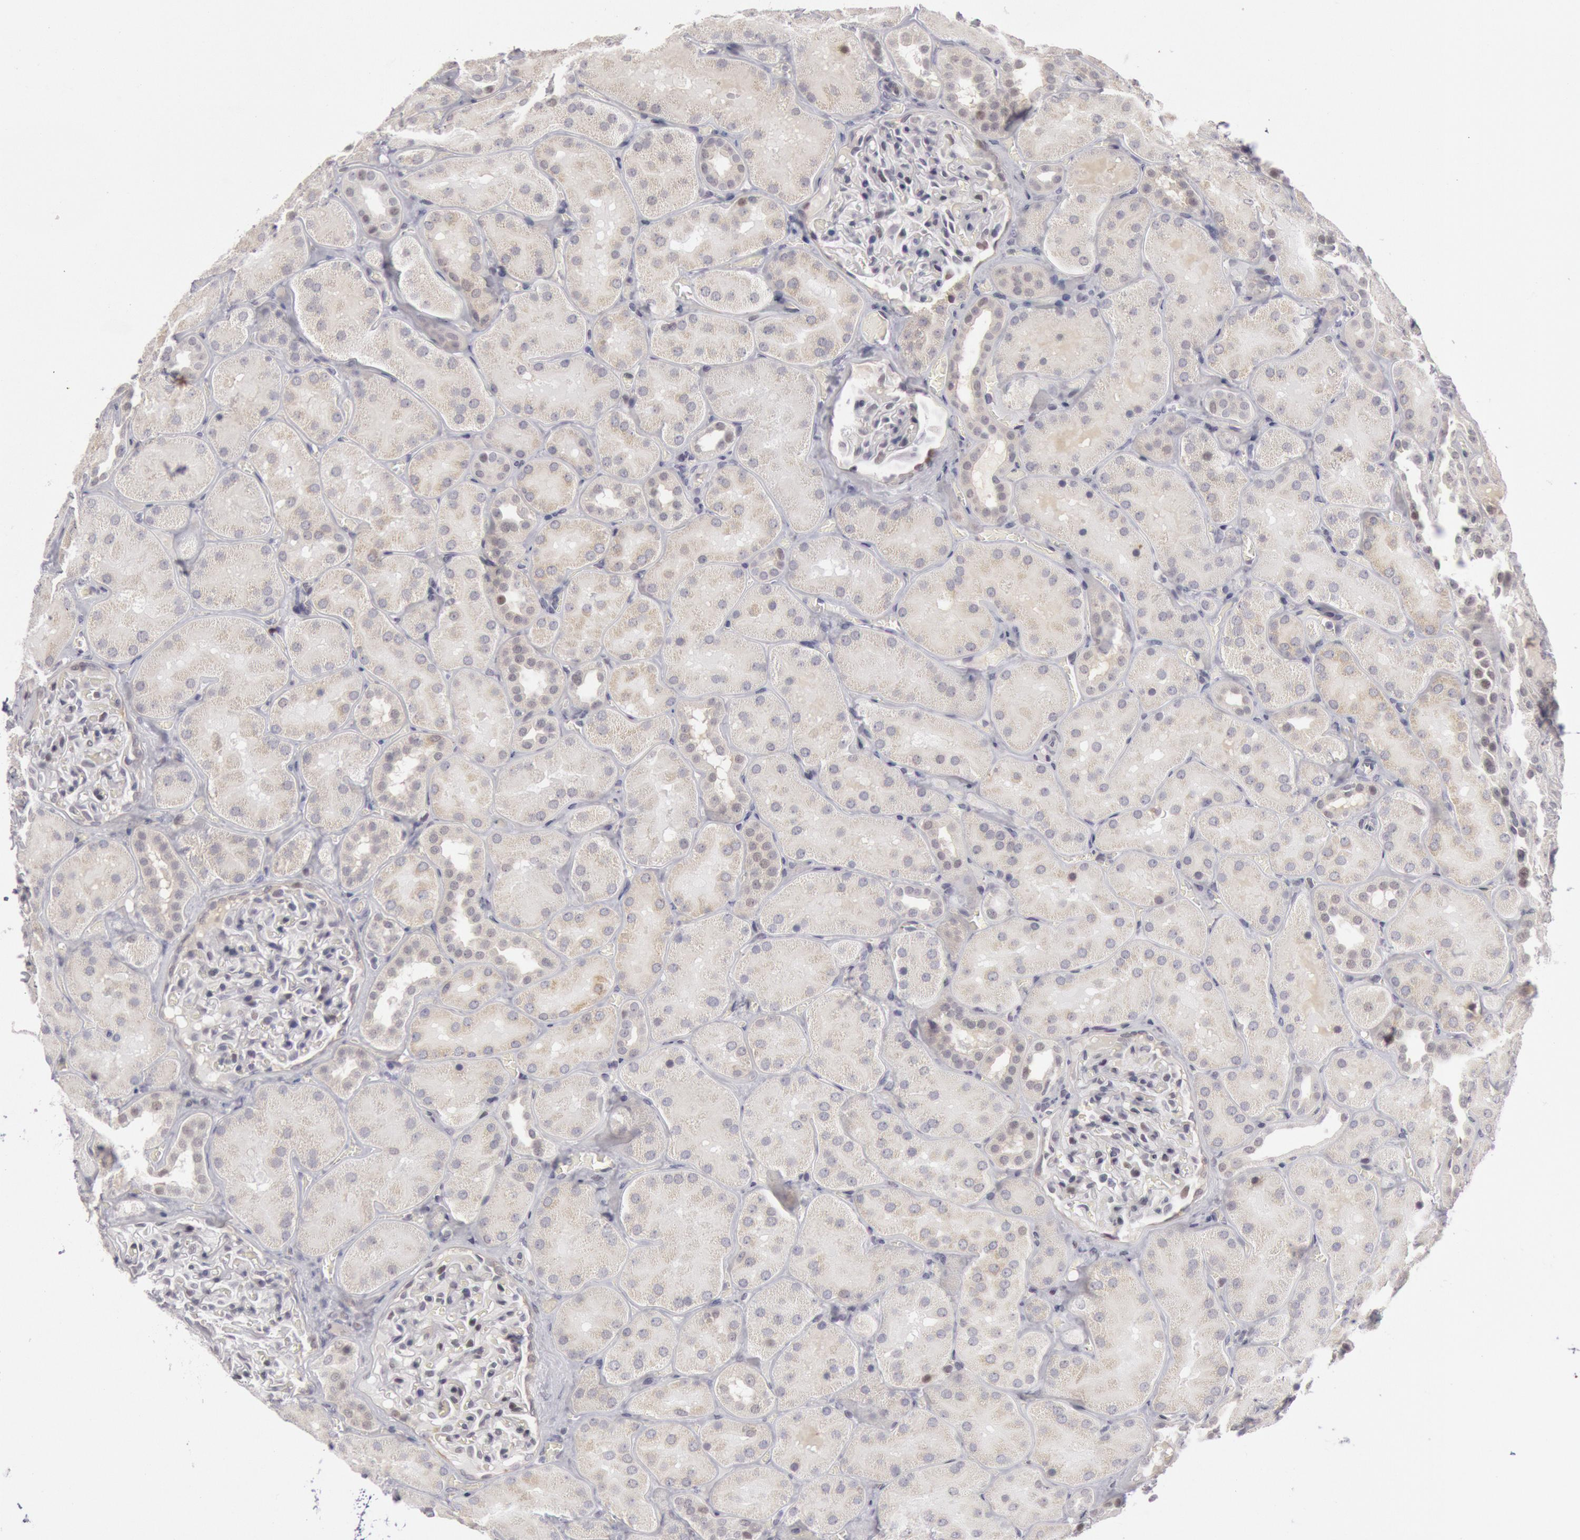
{"staining": {"intensity": "negative", "quantity": "none", "location": "none"}, "tissue": "kidney", "cell_type": "Cells in glomeruli", "image_type": "normal", "snomed": [{"axis": "morphology", "description": "Normal tissue, NOS"}, {"axis": "topography", "description": "Kidney"}], "caption": "Immunohistochemical staining of benign kidney demonstrates no significant staining in cells in glomeruli.", "gene": "JOSD1", "patient": {"sex": "male", "age": 28}}